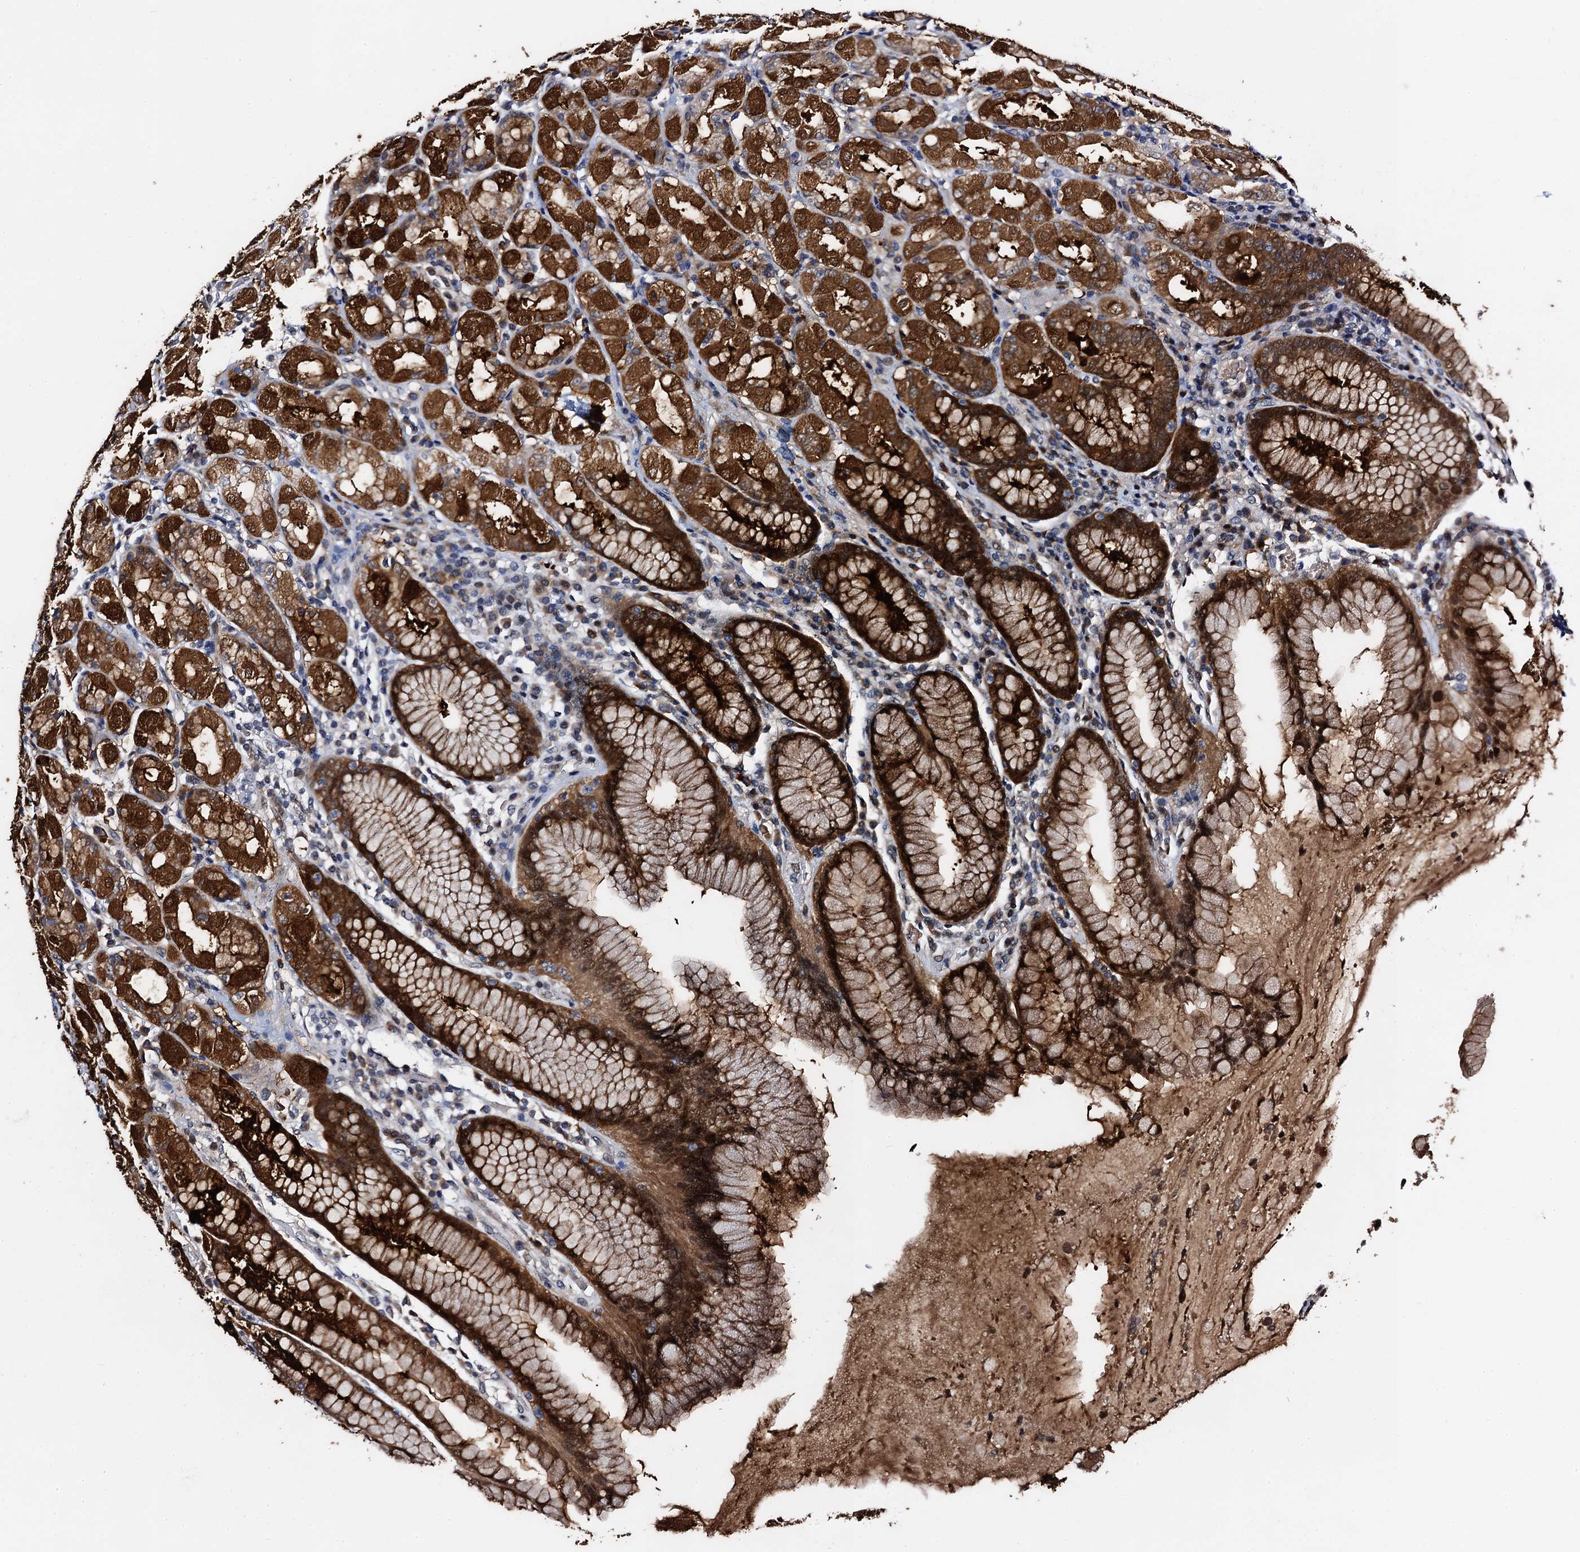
{"staining": {"intensity": "strong", "quantity": ">75%", "location": "cytoplasmic/membranous,nuclear"}, "tissue": "stomach", "cell_type": "Glandular cells", "image_type": "normal", "snomed": [{"axis": "morphology", "description": "Normal tissue, NOS"}, {"axis": "topography", "description": "Stomach, lower"}], "caption": "A high-resolution image shows IHC staining of benign stomach, which displays strong cytoplasmic/membranous,nuclear expression in approximately >75% of glandular cells.", "gene": "FAM222A", "patient": {"sex": "female", "age": 56}}